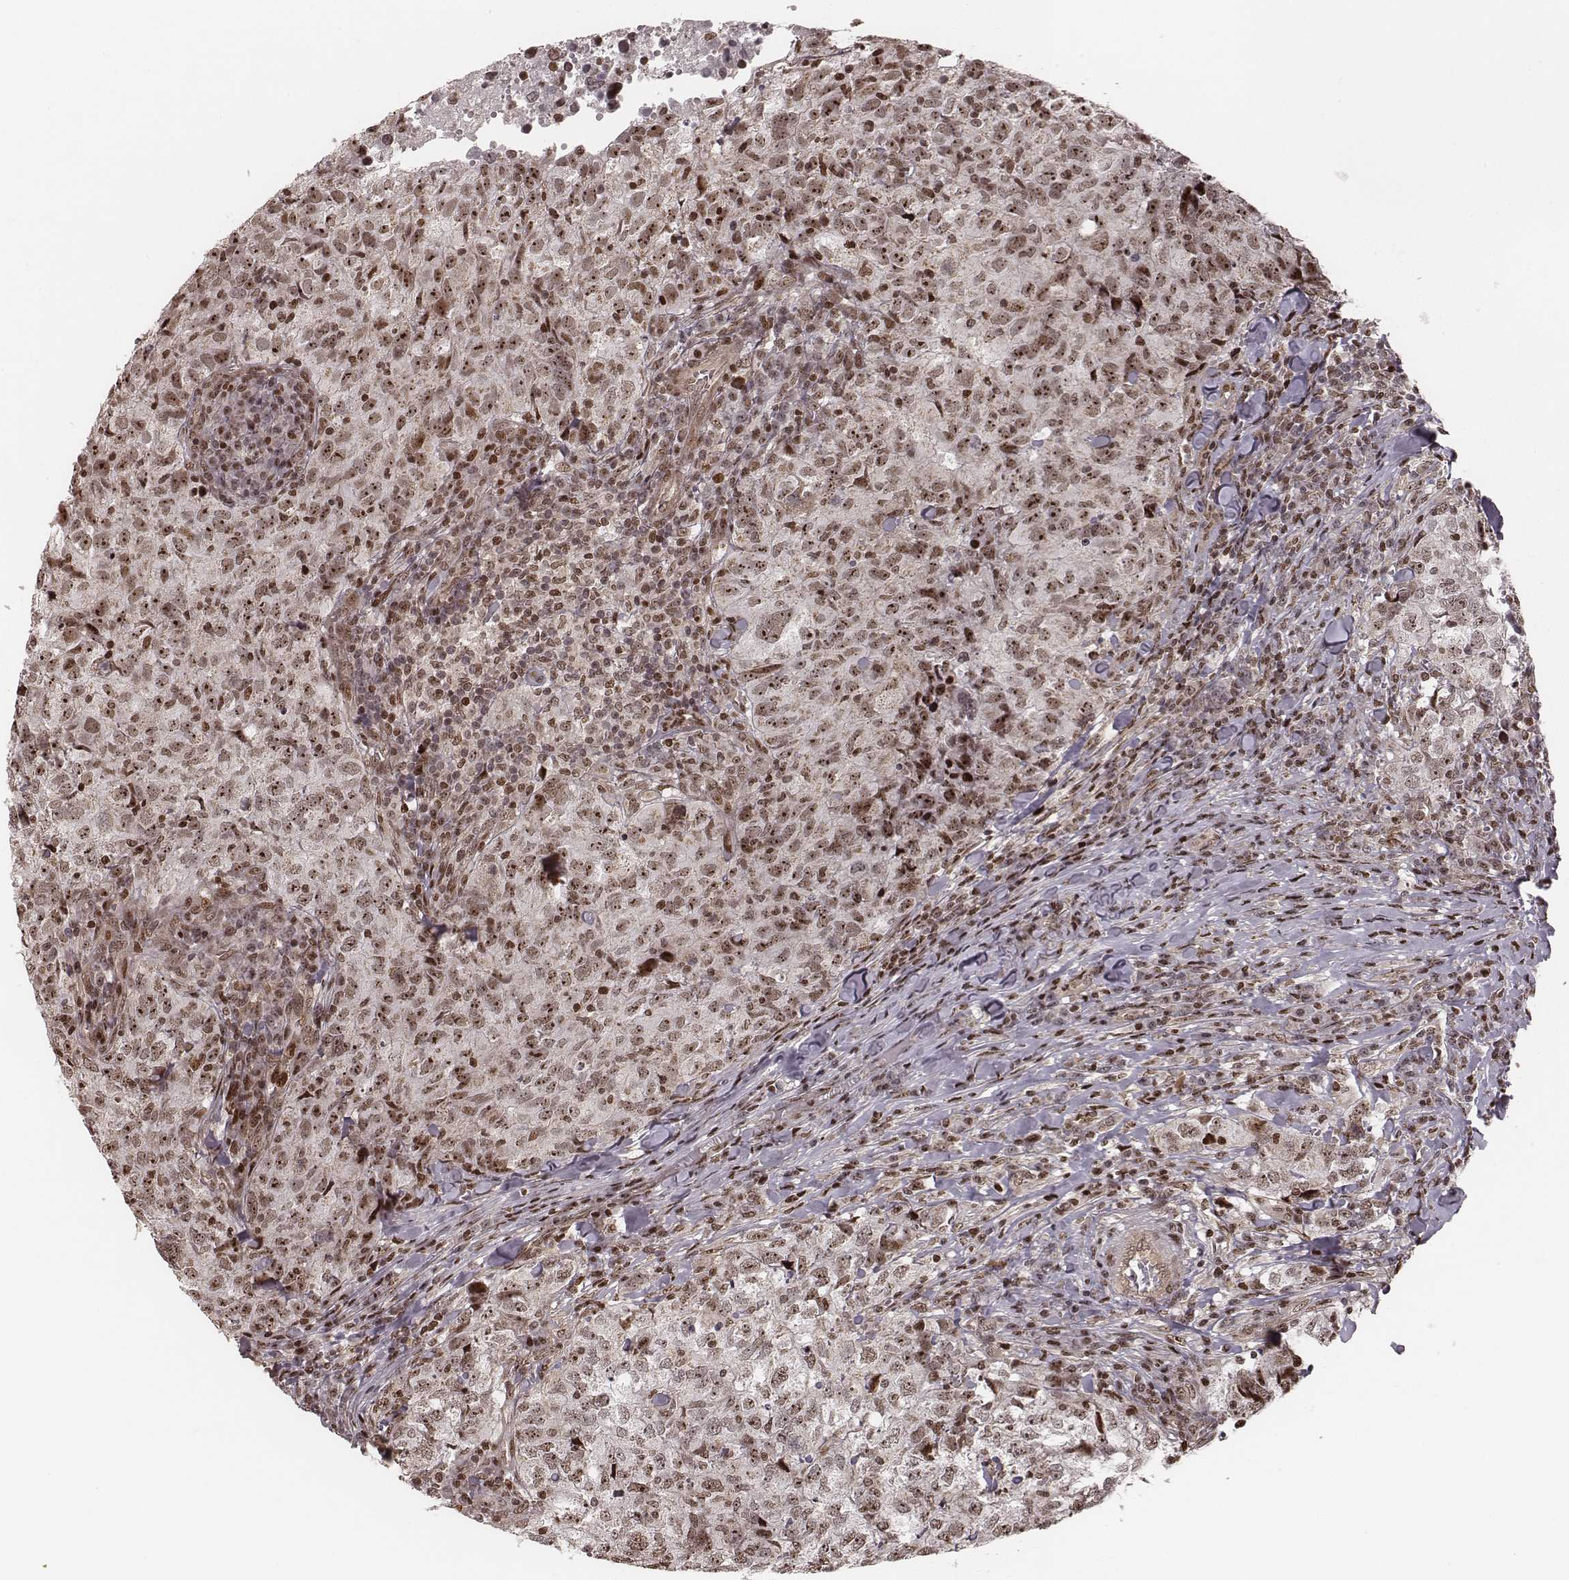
{"staining": {"intensity": "moderate", "quantity": ">75%", "location": "nuclear"}, "tissue": "breast cancer", "cell_type": "Tumor cells", "image_type": "cancer", "snomed": [{"axis": "morphology", "description": "Duct carcinoma"}, {"axis": "topography", "description": "Breast"}], "caption": "High-magnification brightfield microscopy of invasive ductal carcinoma (breast) stained with DAB (brown) and counterstained with hematoxylin (blue). tumor cells exhibit moderate nuclear expression is identified in about>75% of cells. (DAB (3,3'-diaminobenzidine) IHC, brown staining for protein, blue staining for nuclei).", "gene": "VRK3", "patient": {"sex": "female", "age": 30}}